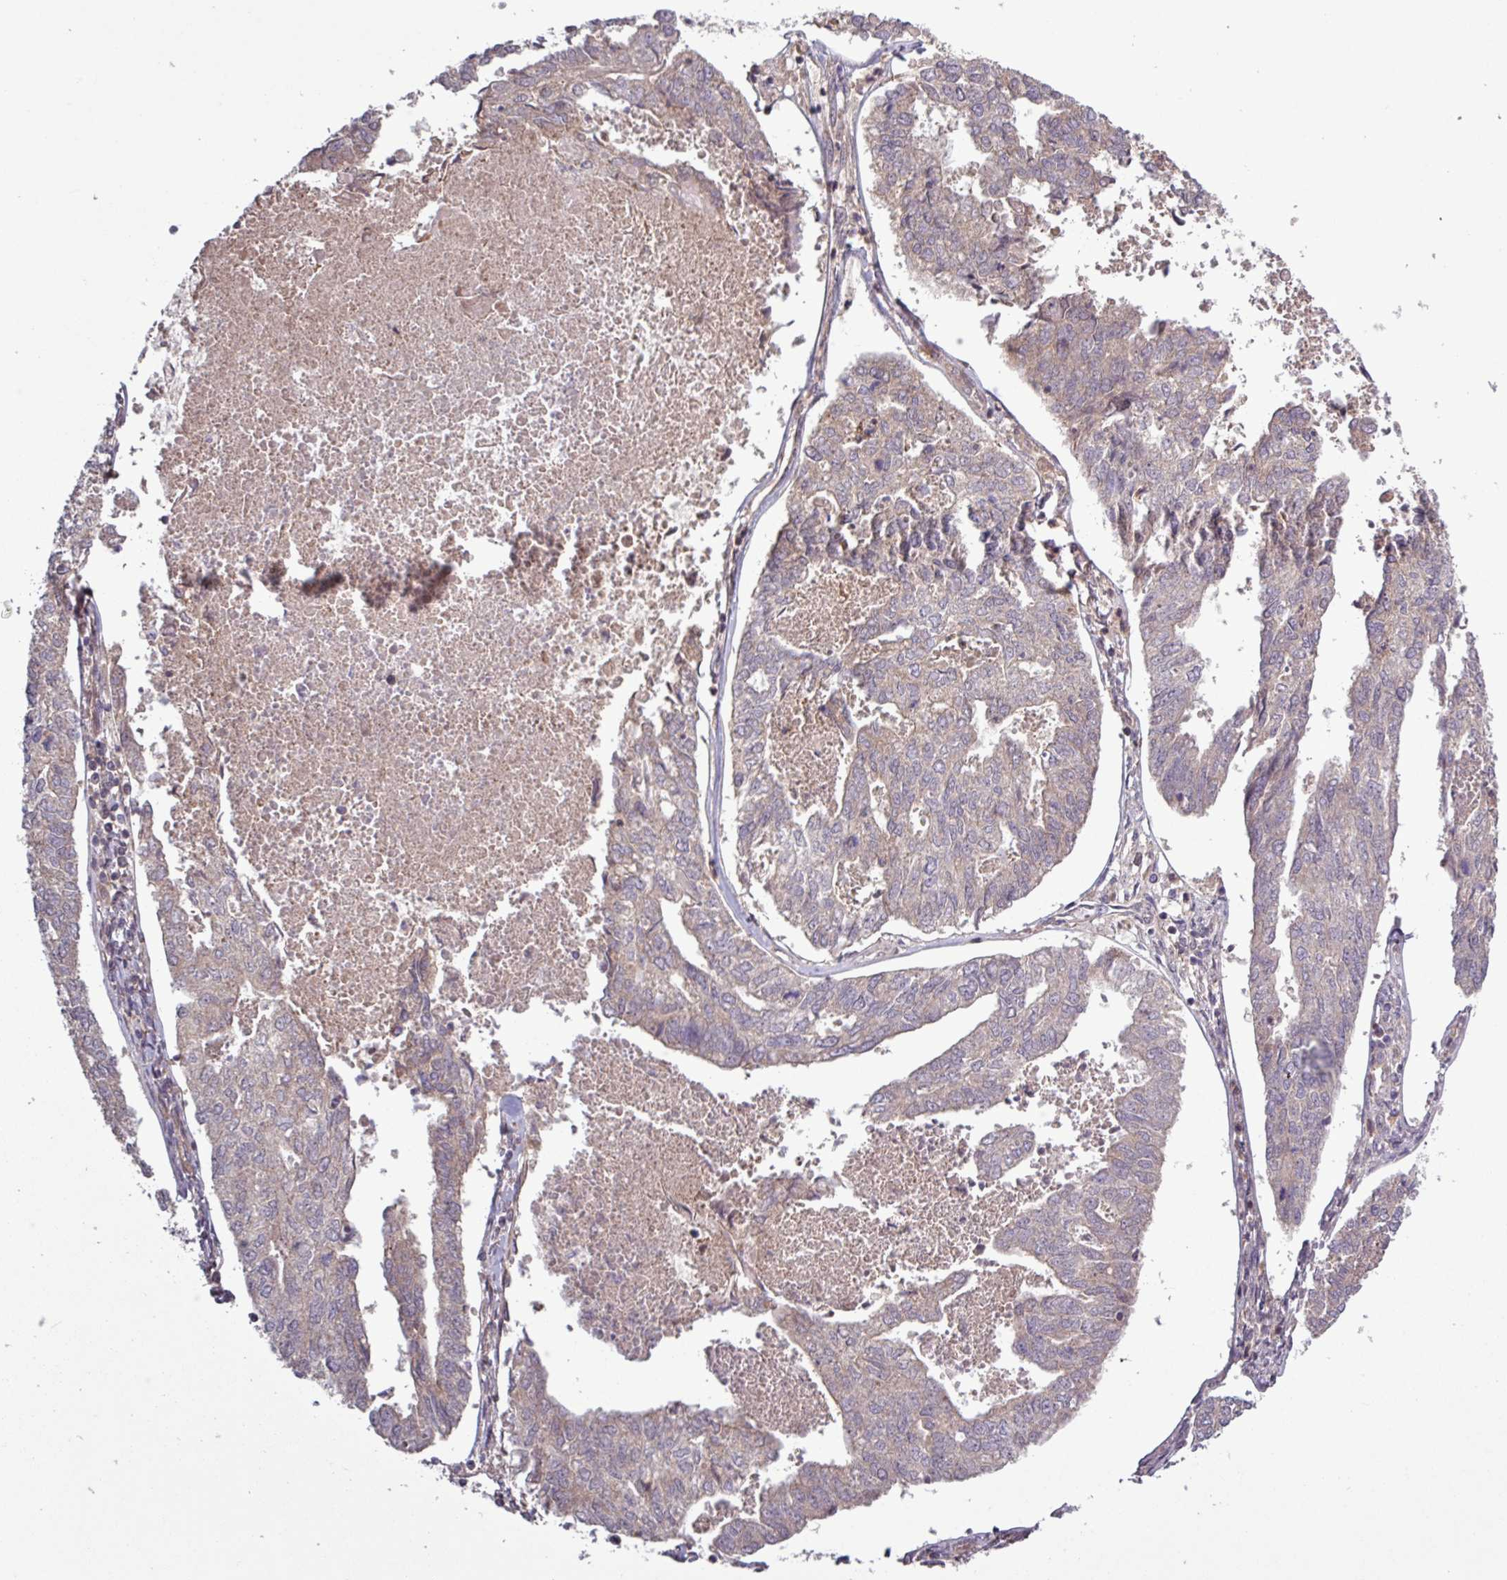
{"staining": {"intensity": "negative", "quantity": "none", "location": "none"}, "tissue": "endometrial cancer", "cell_type": "Tumor cells", "image_type": "cancer", "snomed": [{"axis": "morphology", "description": "Adenocarcinoma, NOS"}, {"axis": "topography", "description": "Endometrium"}], "caption": "Endometrial adenocarcinoma was stained to show a protein in brown. There is no significant staining in tumor cells.", "gene": "TRABD2A", "patient": {"sex": "female", "age": 73}}